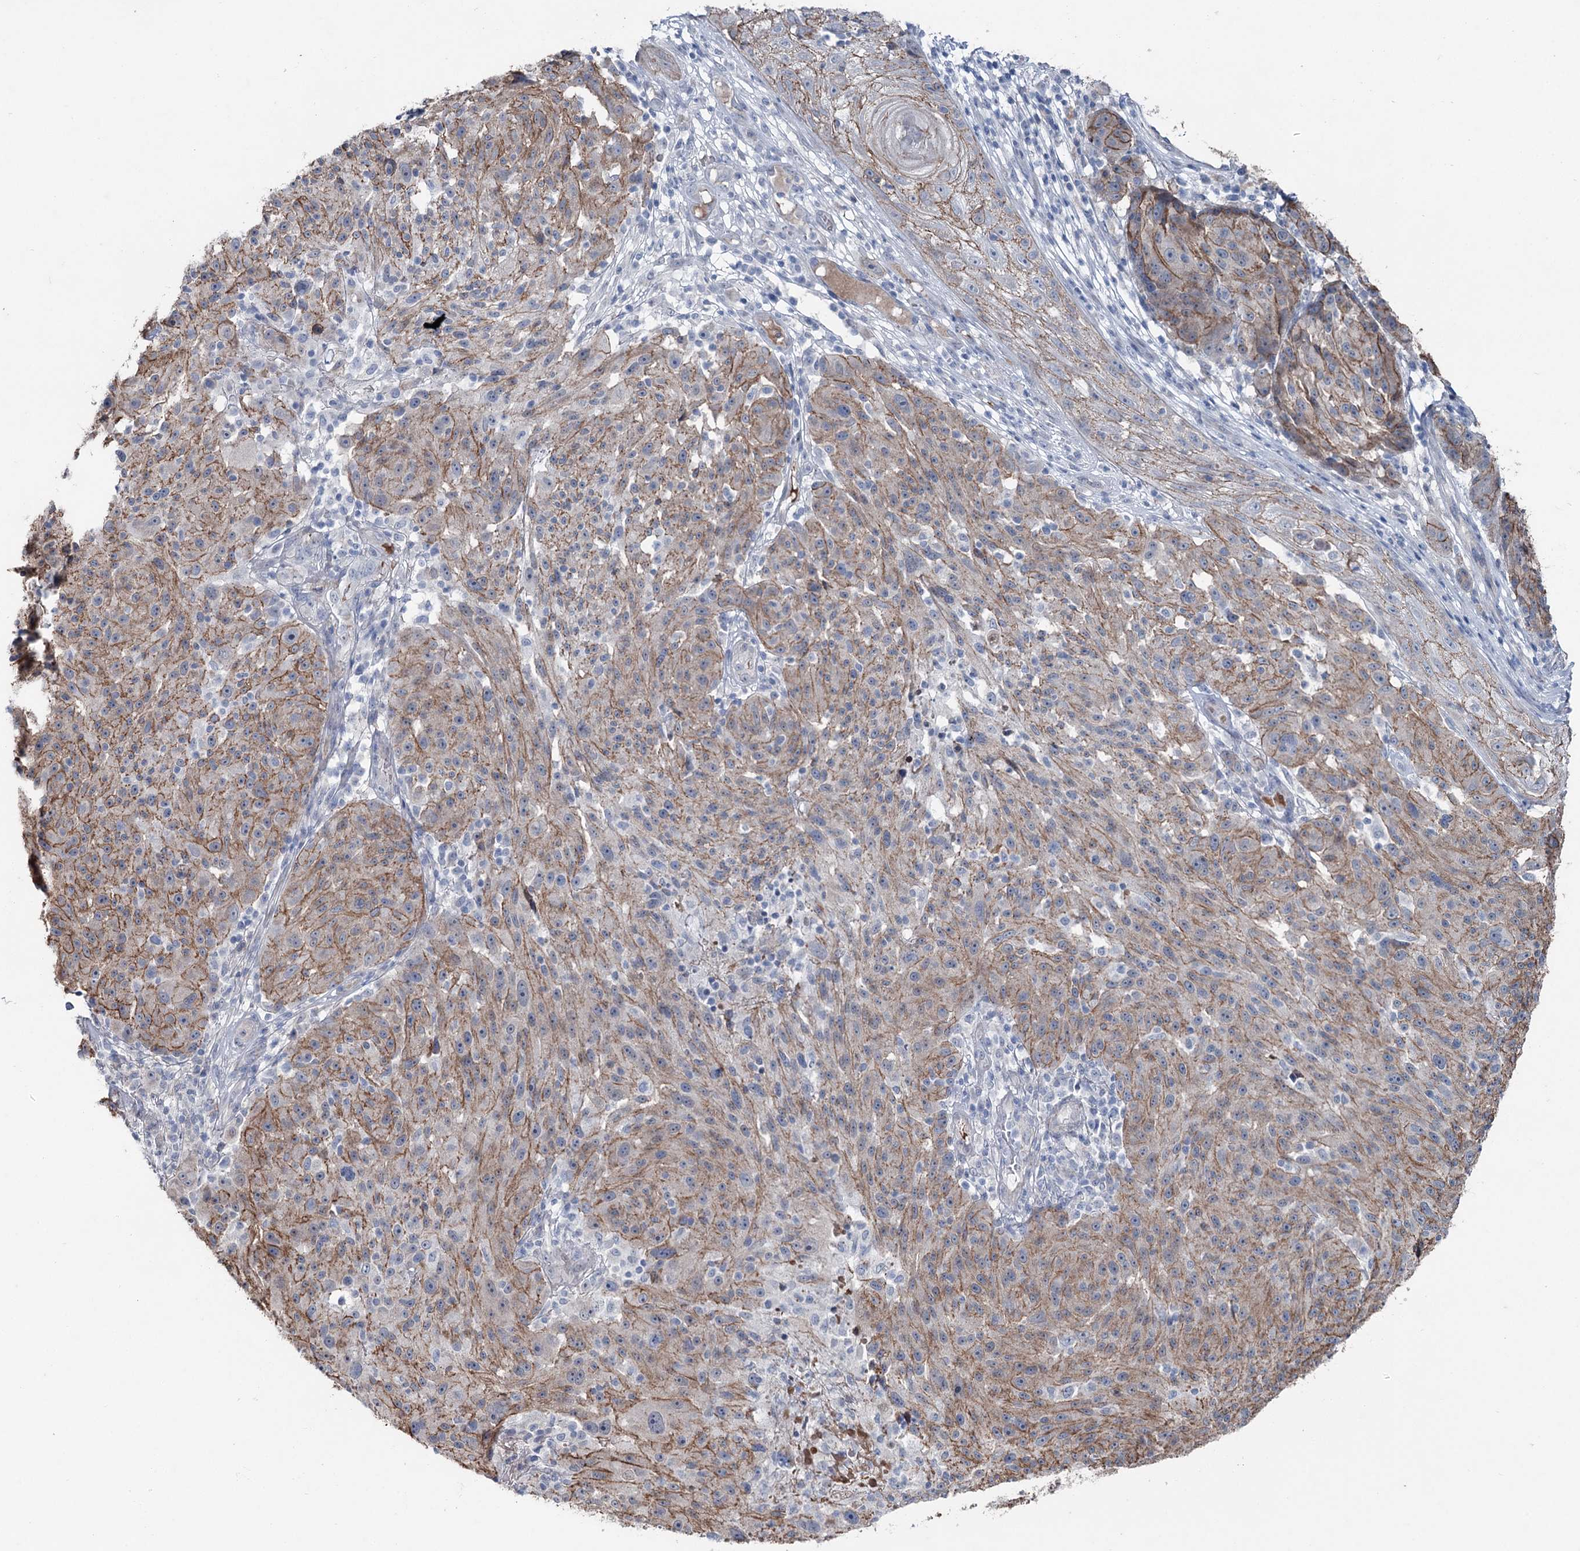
{"staining": {"intensity": "moderate", "quantity": ">75%", "location": "cytoplasmic/membranous"}, "tissue": "melanoma", "cell_type": "Tumor cells", "image_type": "cancer", "snomed": [{"axis": "morphology", "description": "Malignant melanoma, NOS"}, {"axis": "topography", "description": "Skin"}], "caption": "Protein expression analysis of human malignant melanoma reveals moderate cytoplasmic/membranous expression in approximately >75% of tumor cells. Nuclei are stained in blue.", "gene": "FAM120B", "patient": {"sex": "male", "age": 53}}